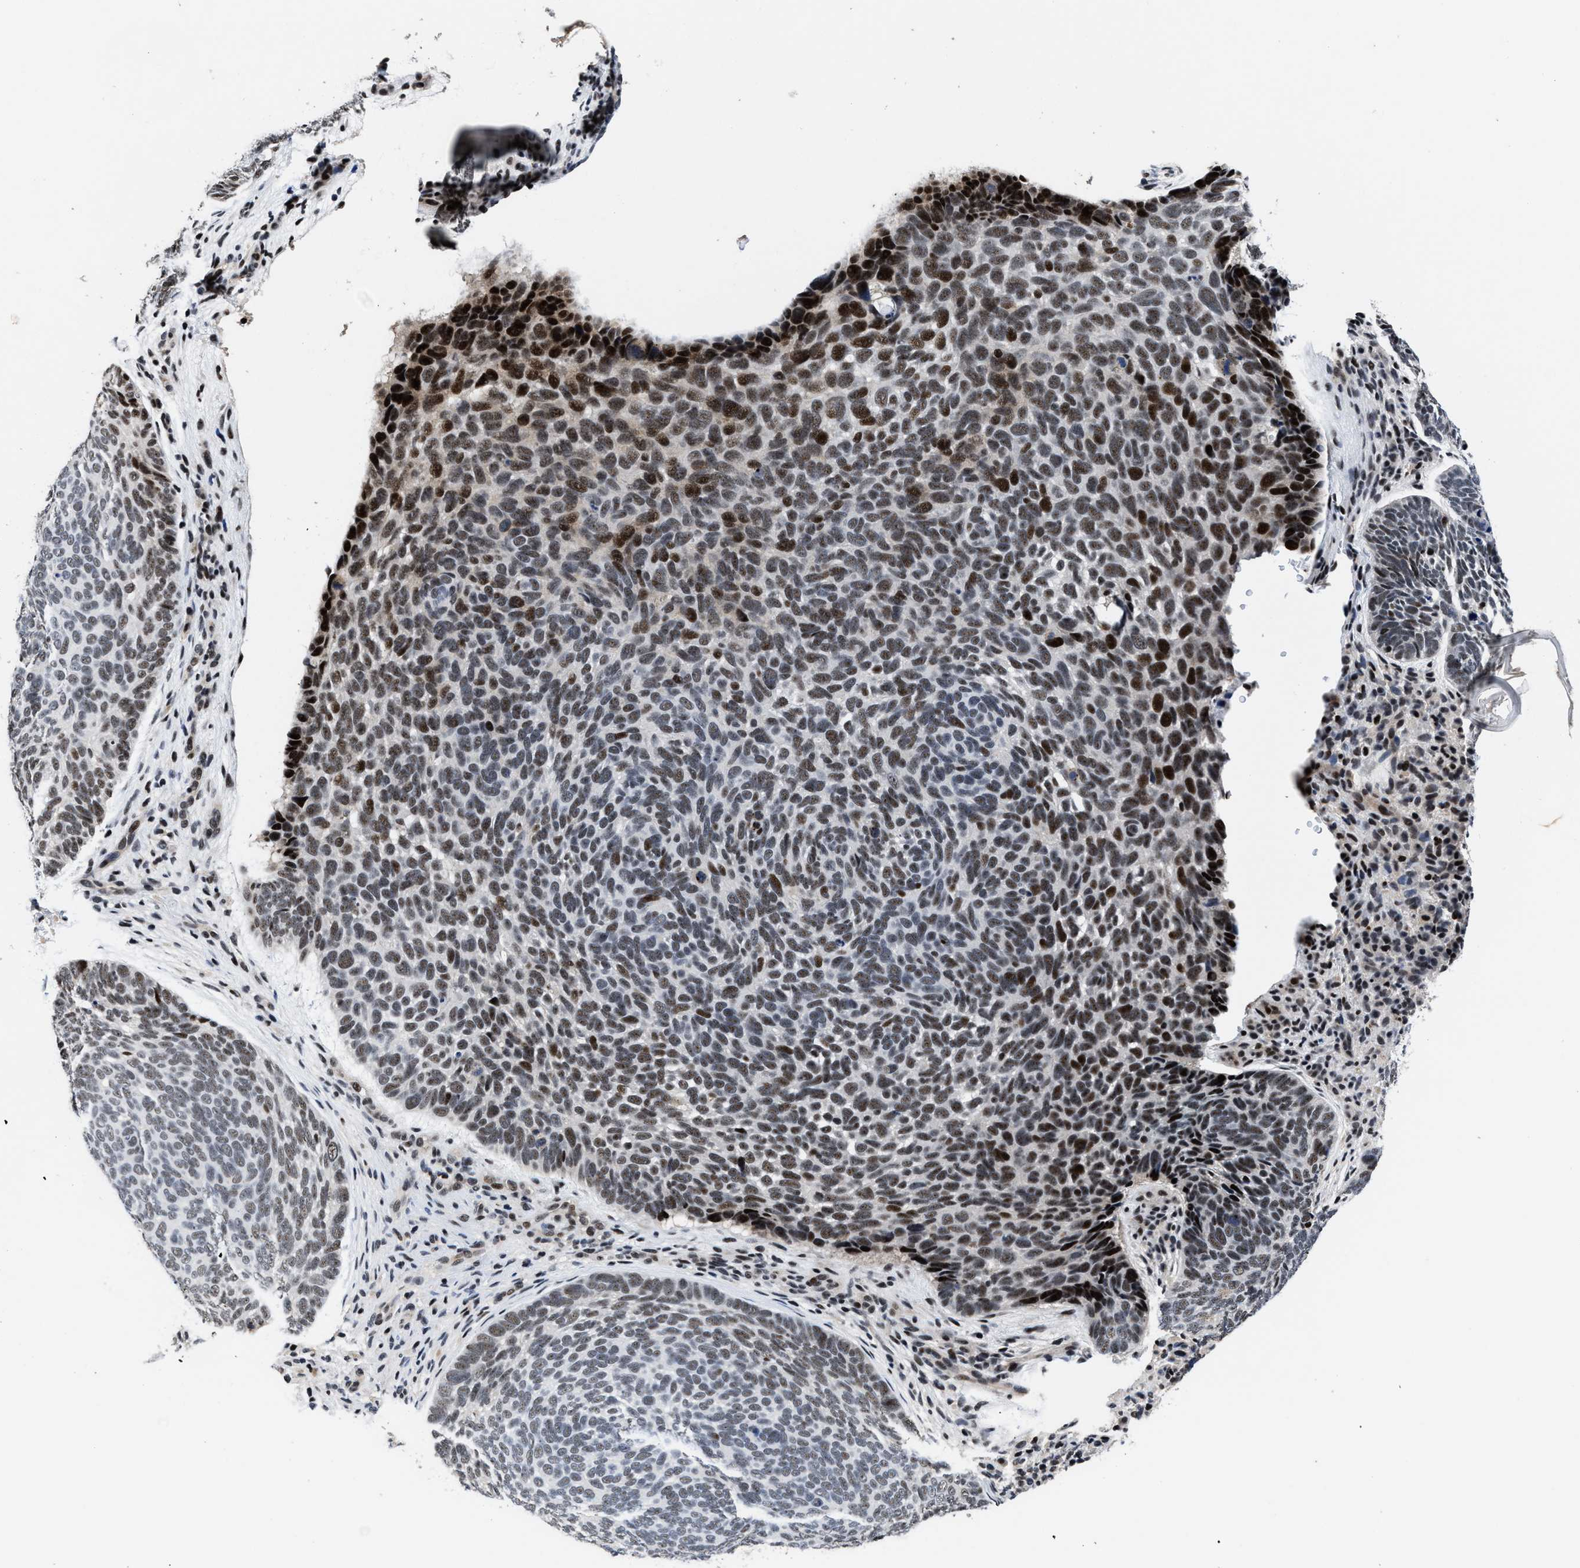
{"staining": {"intensity": "moderate", "quantity": ">75%", "location": "nuclear"}, "tissue": "skin cancer", "cell_type": "Tumor cells", "image_type": "cancer", "snomed": [{"axis": "morphology", "description": "Basal cell carcinoma"}, {"axis": "topography", "description": "Skin"}, {"axis": "topography", "description": "Skin of head"}], "caption": "Skin cancer stained with a protein marker reveals moderate staining in tumor cells.", "gene": "ZNF233", "patient": {"sex": "female", "age": 85}}